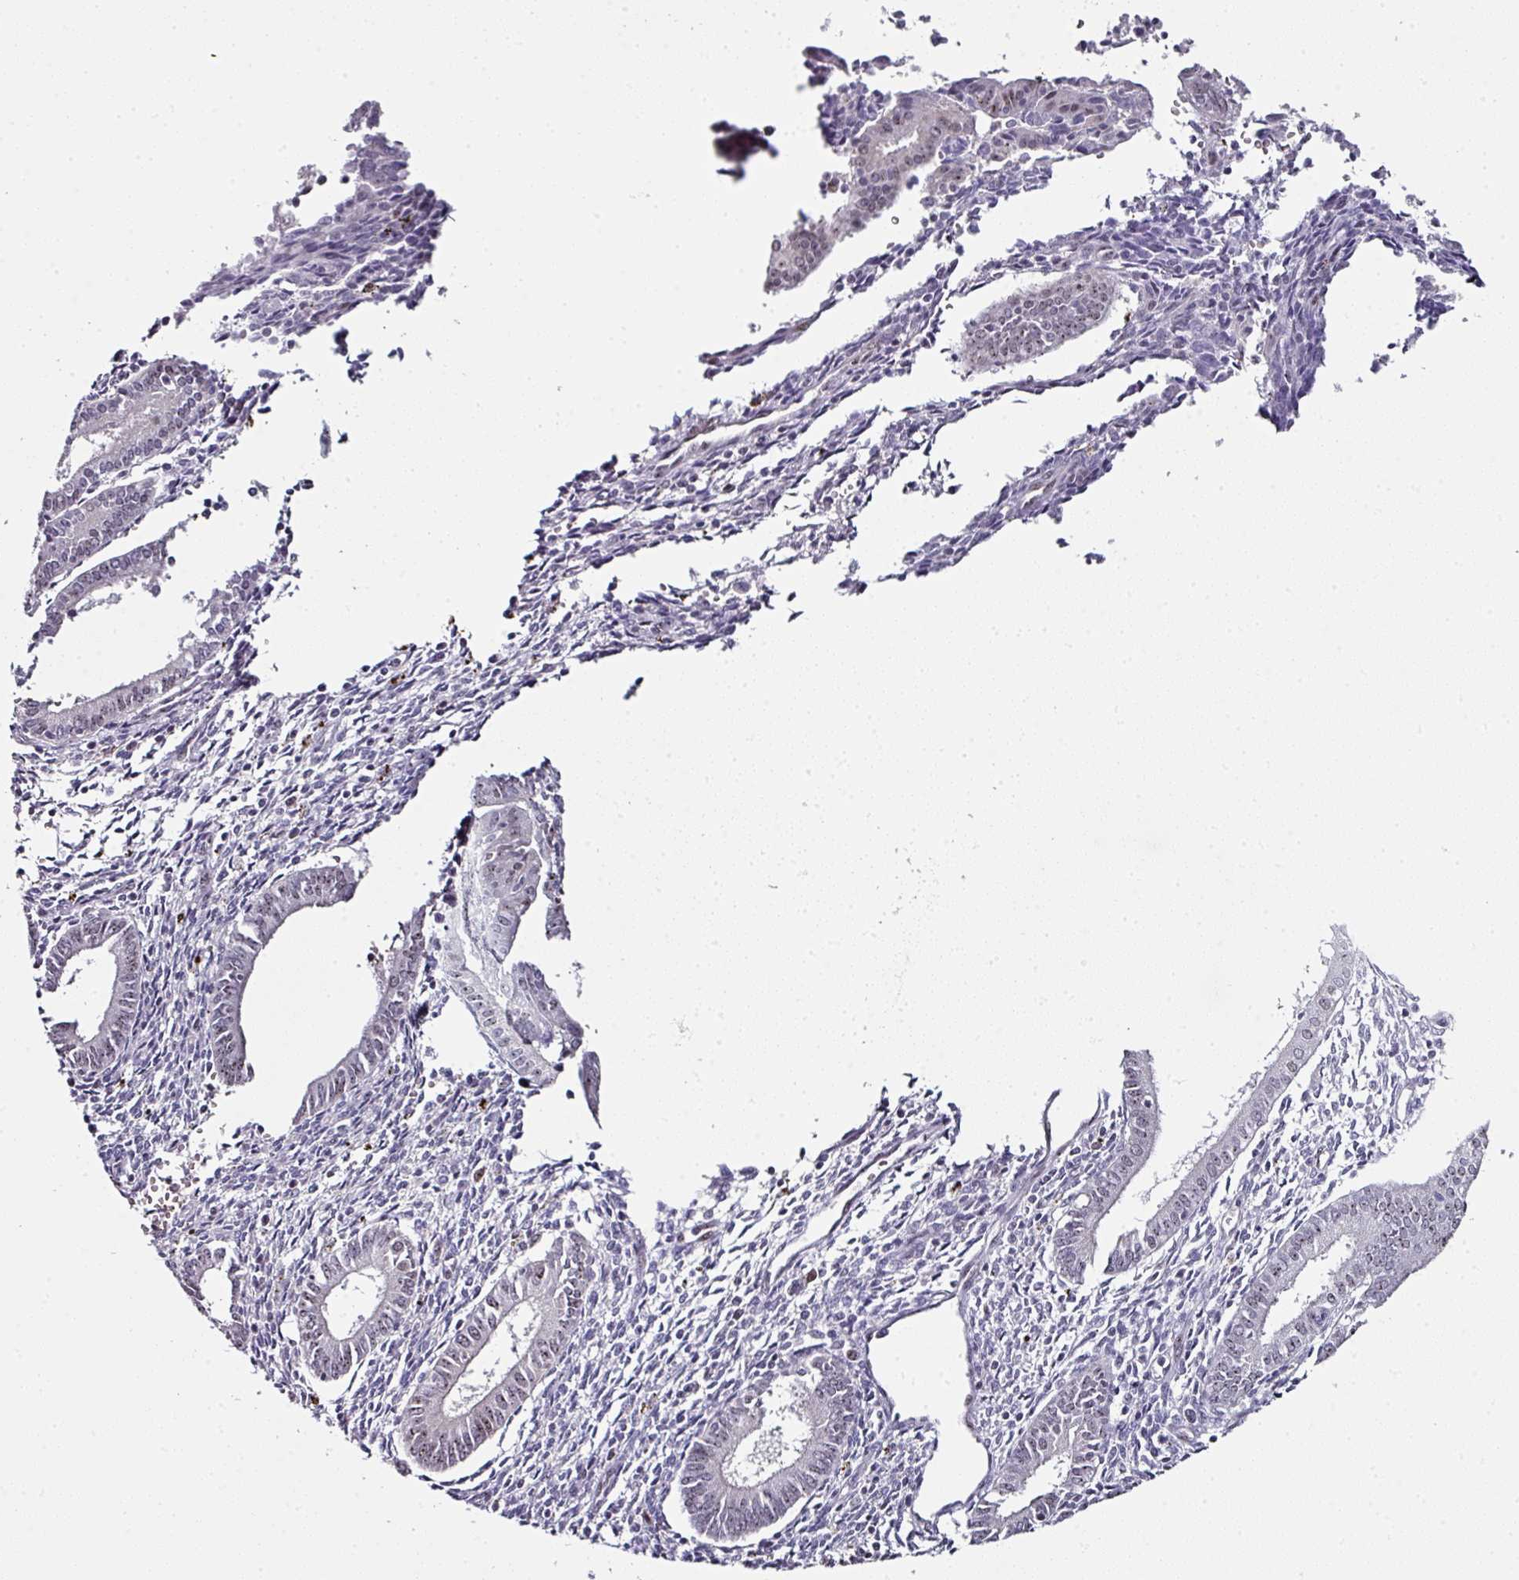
{"staining": {"intensity": "negative", "quantity": "none", "location": "none"}, "tissue": "endometrium", "cell_type": "Cells in endometrial stroma", "image_type": "normal", "snomed": [{"axis": "morphology", "description": "Normal tissue, NOS"}, {"axis": "topography", "description": "Endometrium"}], "caption": "Immunohistochemistry micrograph of unremarkable endometrium: endometrium stained with DAB (3,3'-diaminobenzidine) exhibits no significant protein positivity in cells in endometrial stroma. The staining is performed using DAB brown chromogen with nuclei counter-stained in using hematoxylin.", "gene": "NACC2", "patient": {"sex": "female", "age": 41}}